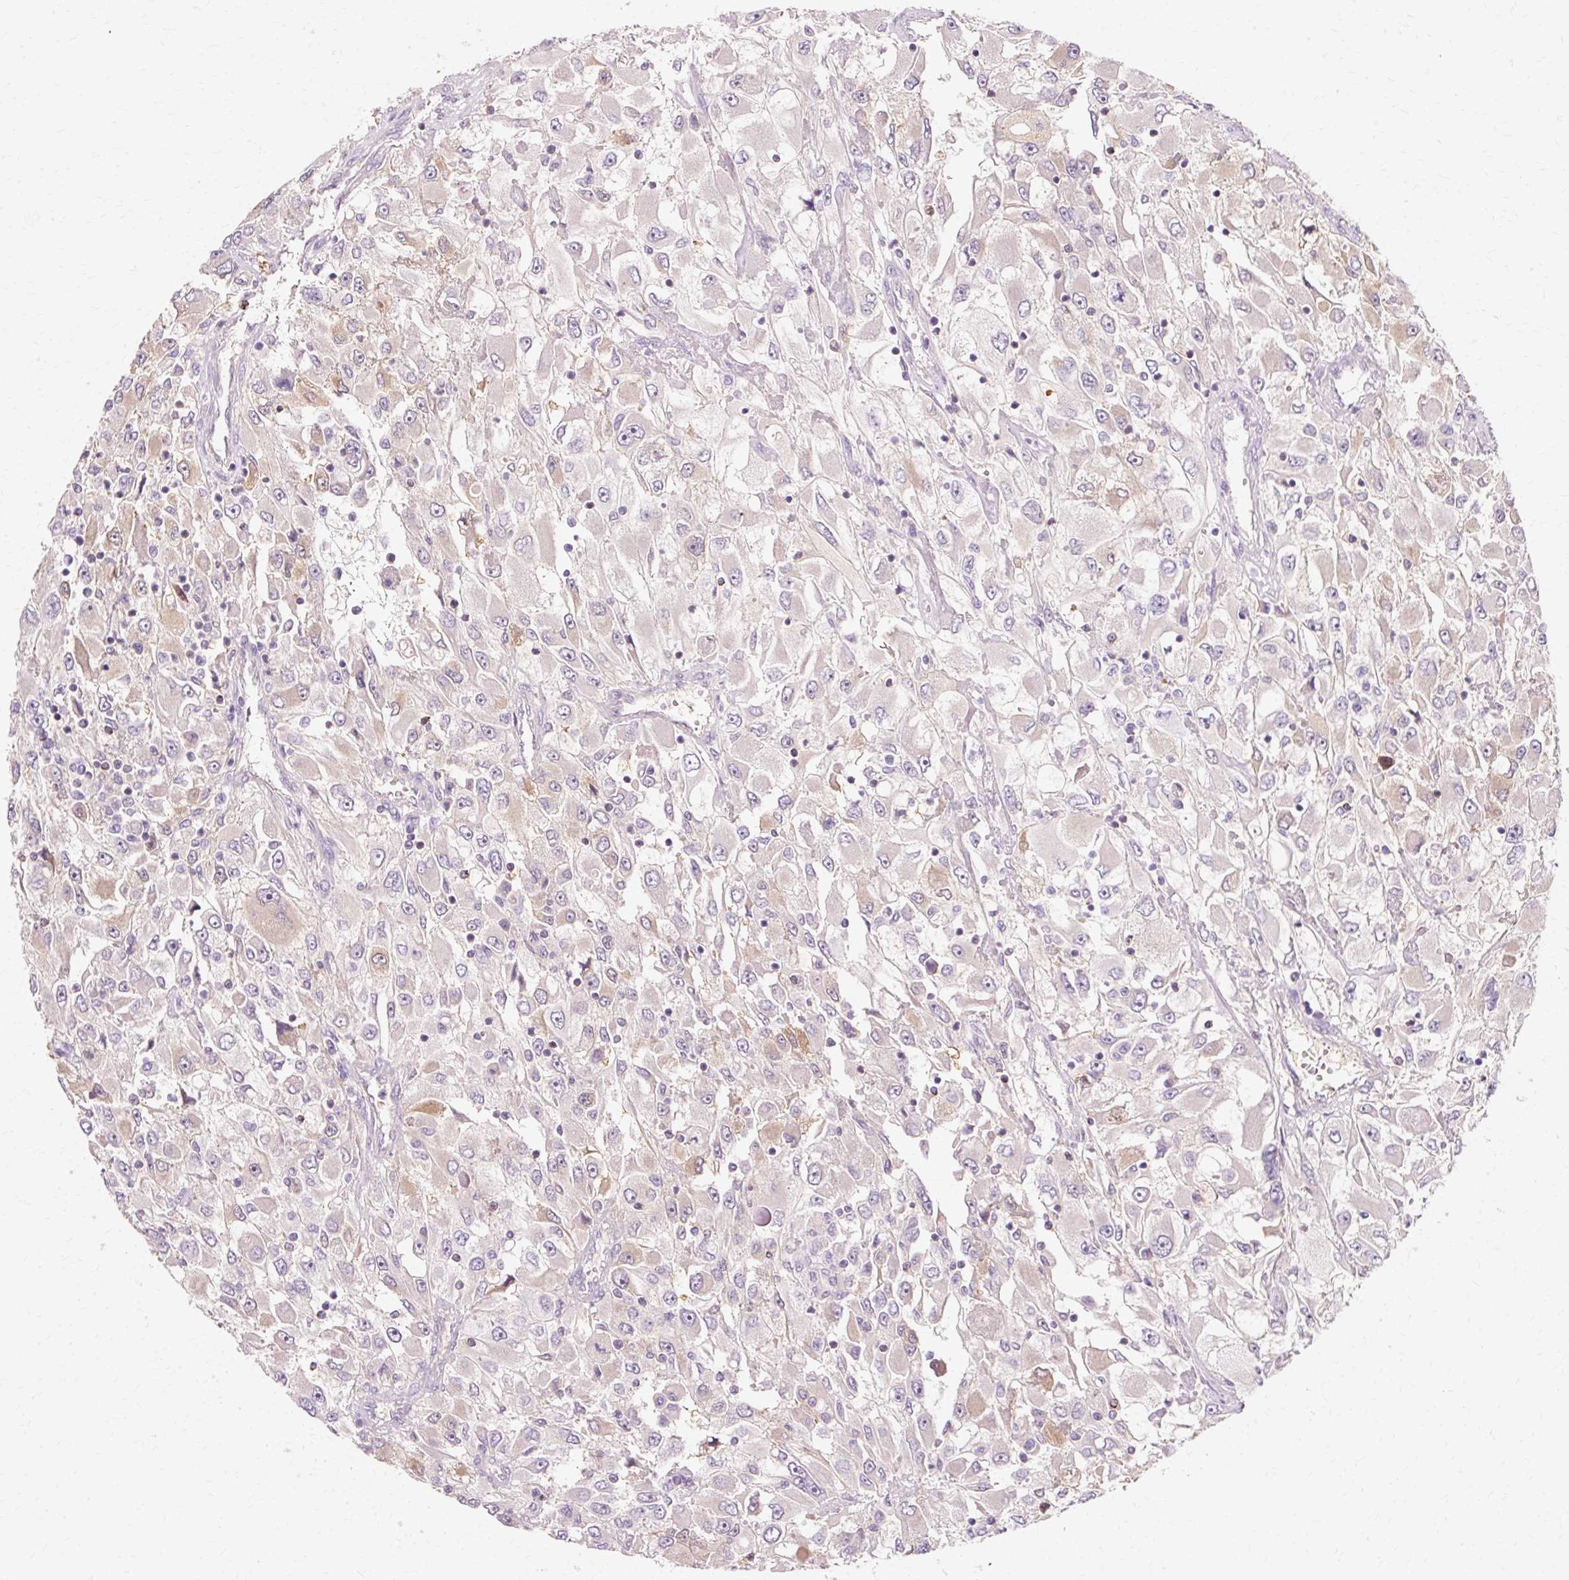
{"staining": {"intensity": "weak", "quantity": "<25%", "location": "cytoplasmic/membranous"}, "tissue": "renal cancer", "cell_type": "Tumor cells", "image_type": "cancer", "snomed": [{"axis": "morphology", "description": "Adenocarcinoma, NOS"}, {"axis": "topography", "description": "Kidney"}], "caption": "Immunohistochemistry histopathology image of neoplastic tissue: human adenocarcinoma (renal) stained with DAB (3,3'-diaminobenzidine) exhibits no significant protein expression in tumor cells.", "gene": "VN1R2", "patient": {"sex": "female", "age": 52}}